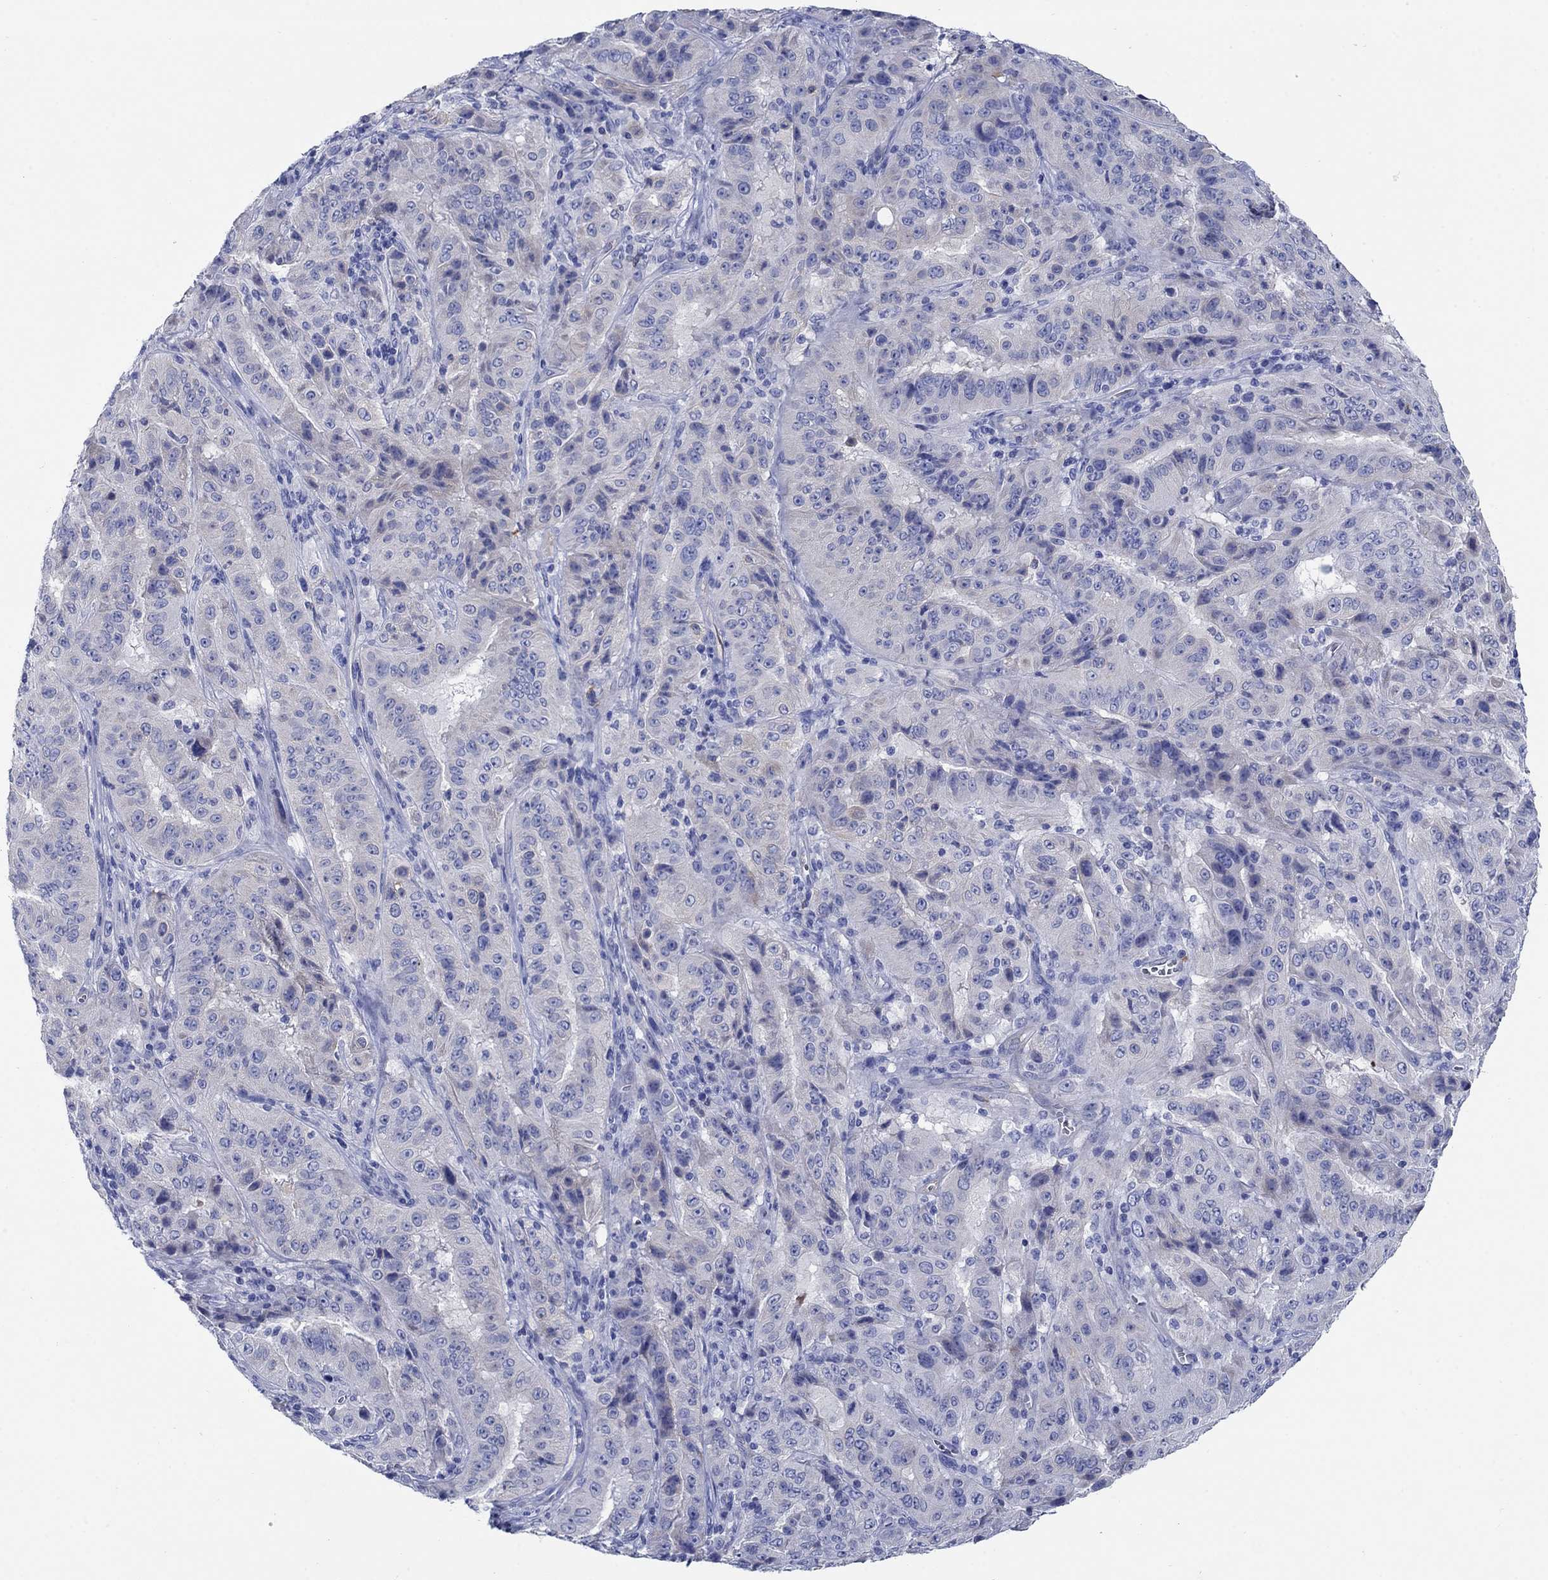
{"staining": {"intensity": "negative", "quantity": "none", "location": "none"}, "tissue": "pancreatic cancer", "cell_type": "Tumor cells", "image_type": "cancer", "snomed": [{"axis": "morphology", "description": "Adenocarcinoma, NOS"}, {"axis": "topography", "description": "Pancreas"}], "caption": "Immunohistochemistry photomicrograph of neoplastic tissue: adenocarcinoma (pancreatic) stained with DAB (3,3'-diaminobenzidine) exhibits no significant protein staining in tumor cells.", "gene": "TRIM16", "patient": {"sex": "male", "age": 63}}